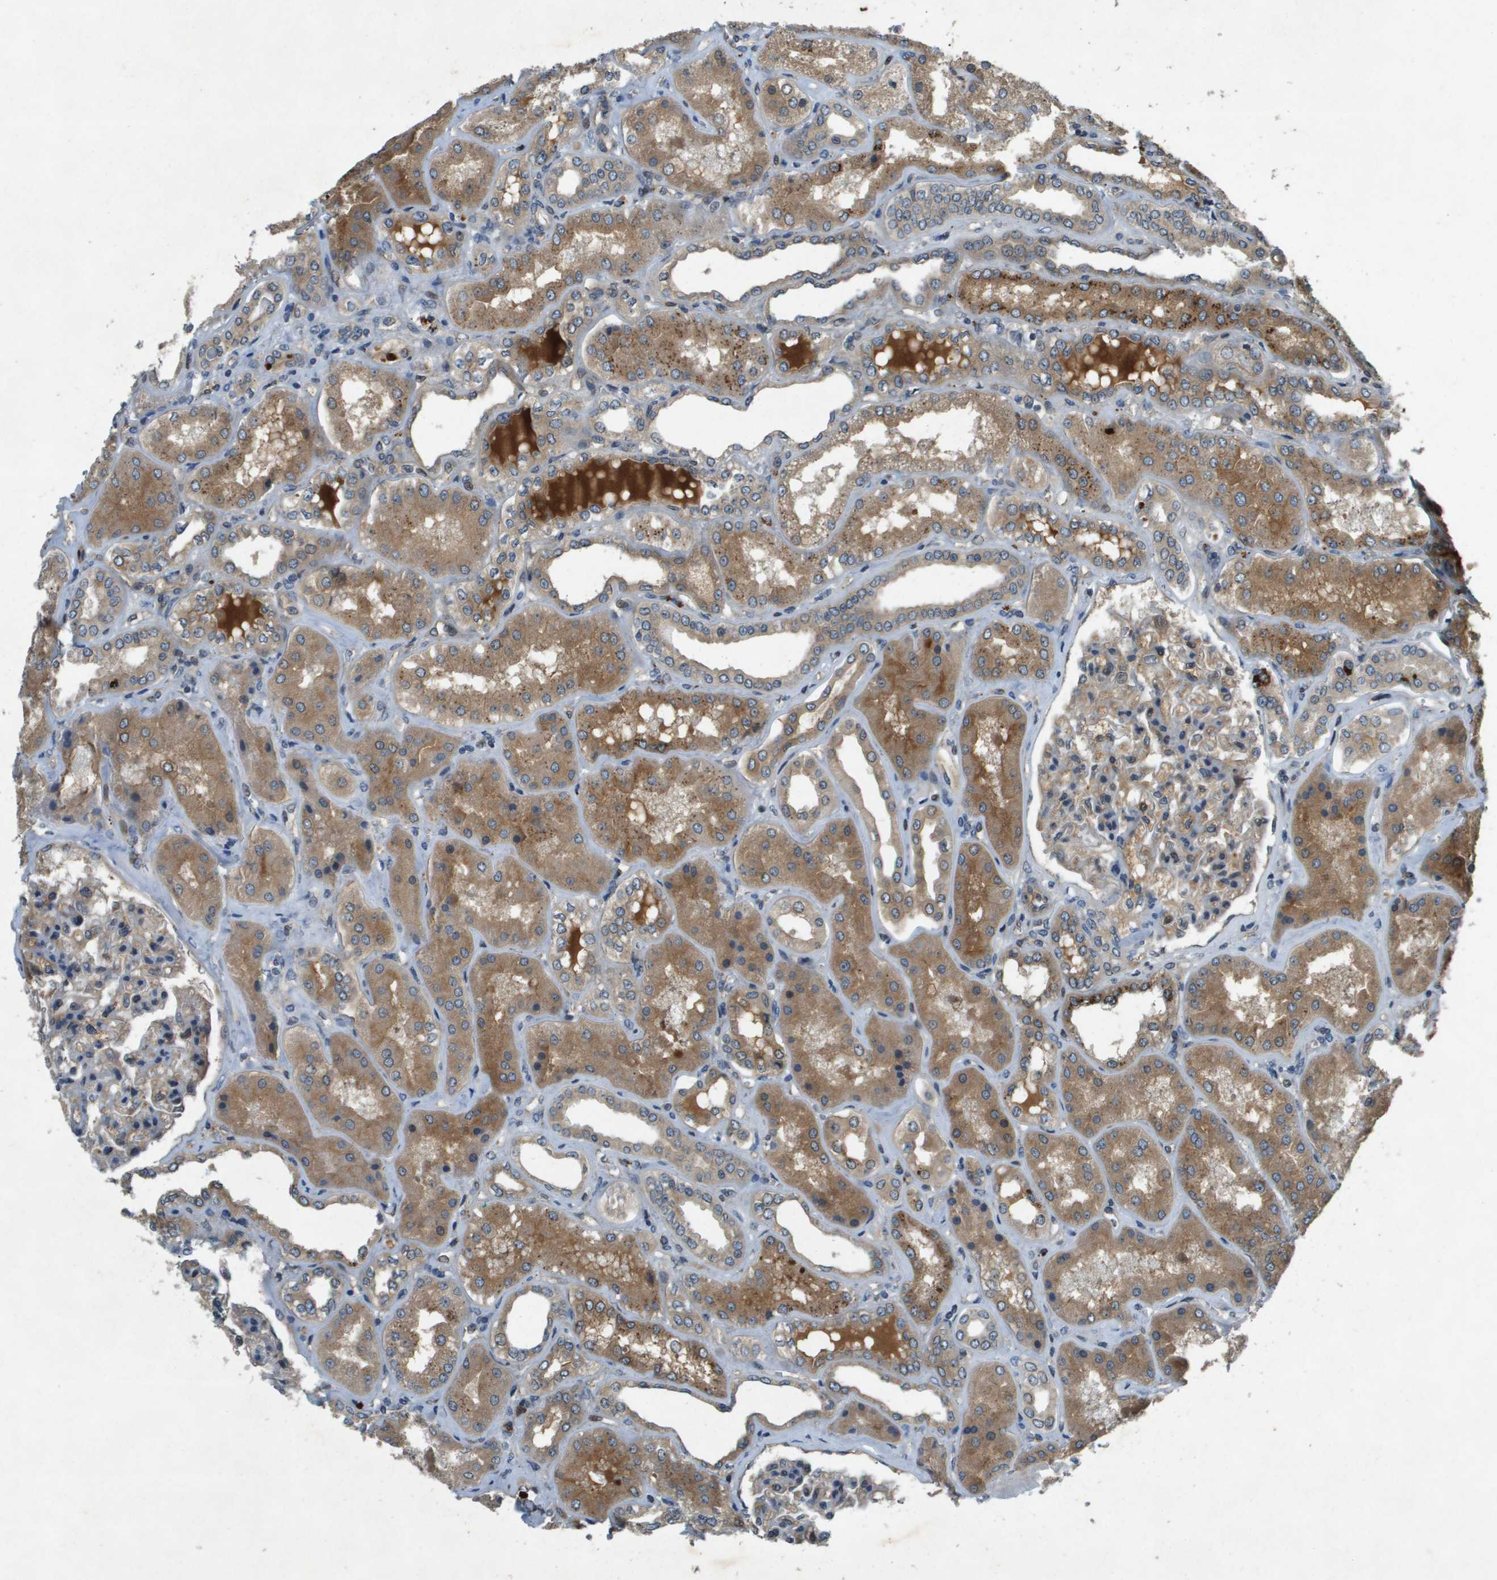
{"staining": {"intensity": "weak", "quantity": ">75%", "location": "cytoplasmic/membranous"}, "tissue": "kidney", "cell_type": "Cells in glomeruli", "image_type": "normal", "snomed": [{"axis": "morphology", "description": "Normal tissue, NOS"}, {"axis": "topography", "description": "Kidney"}], "caption": "A histopathology image showing weak cytoplasmic/membranous positivity in approximately >75% of cells in glomeruli in normal kidney, as visualized by brown immunohistochemical staining.", "gene": "PGAP3", "patient": {"sex": "female", "age": 56}}